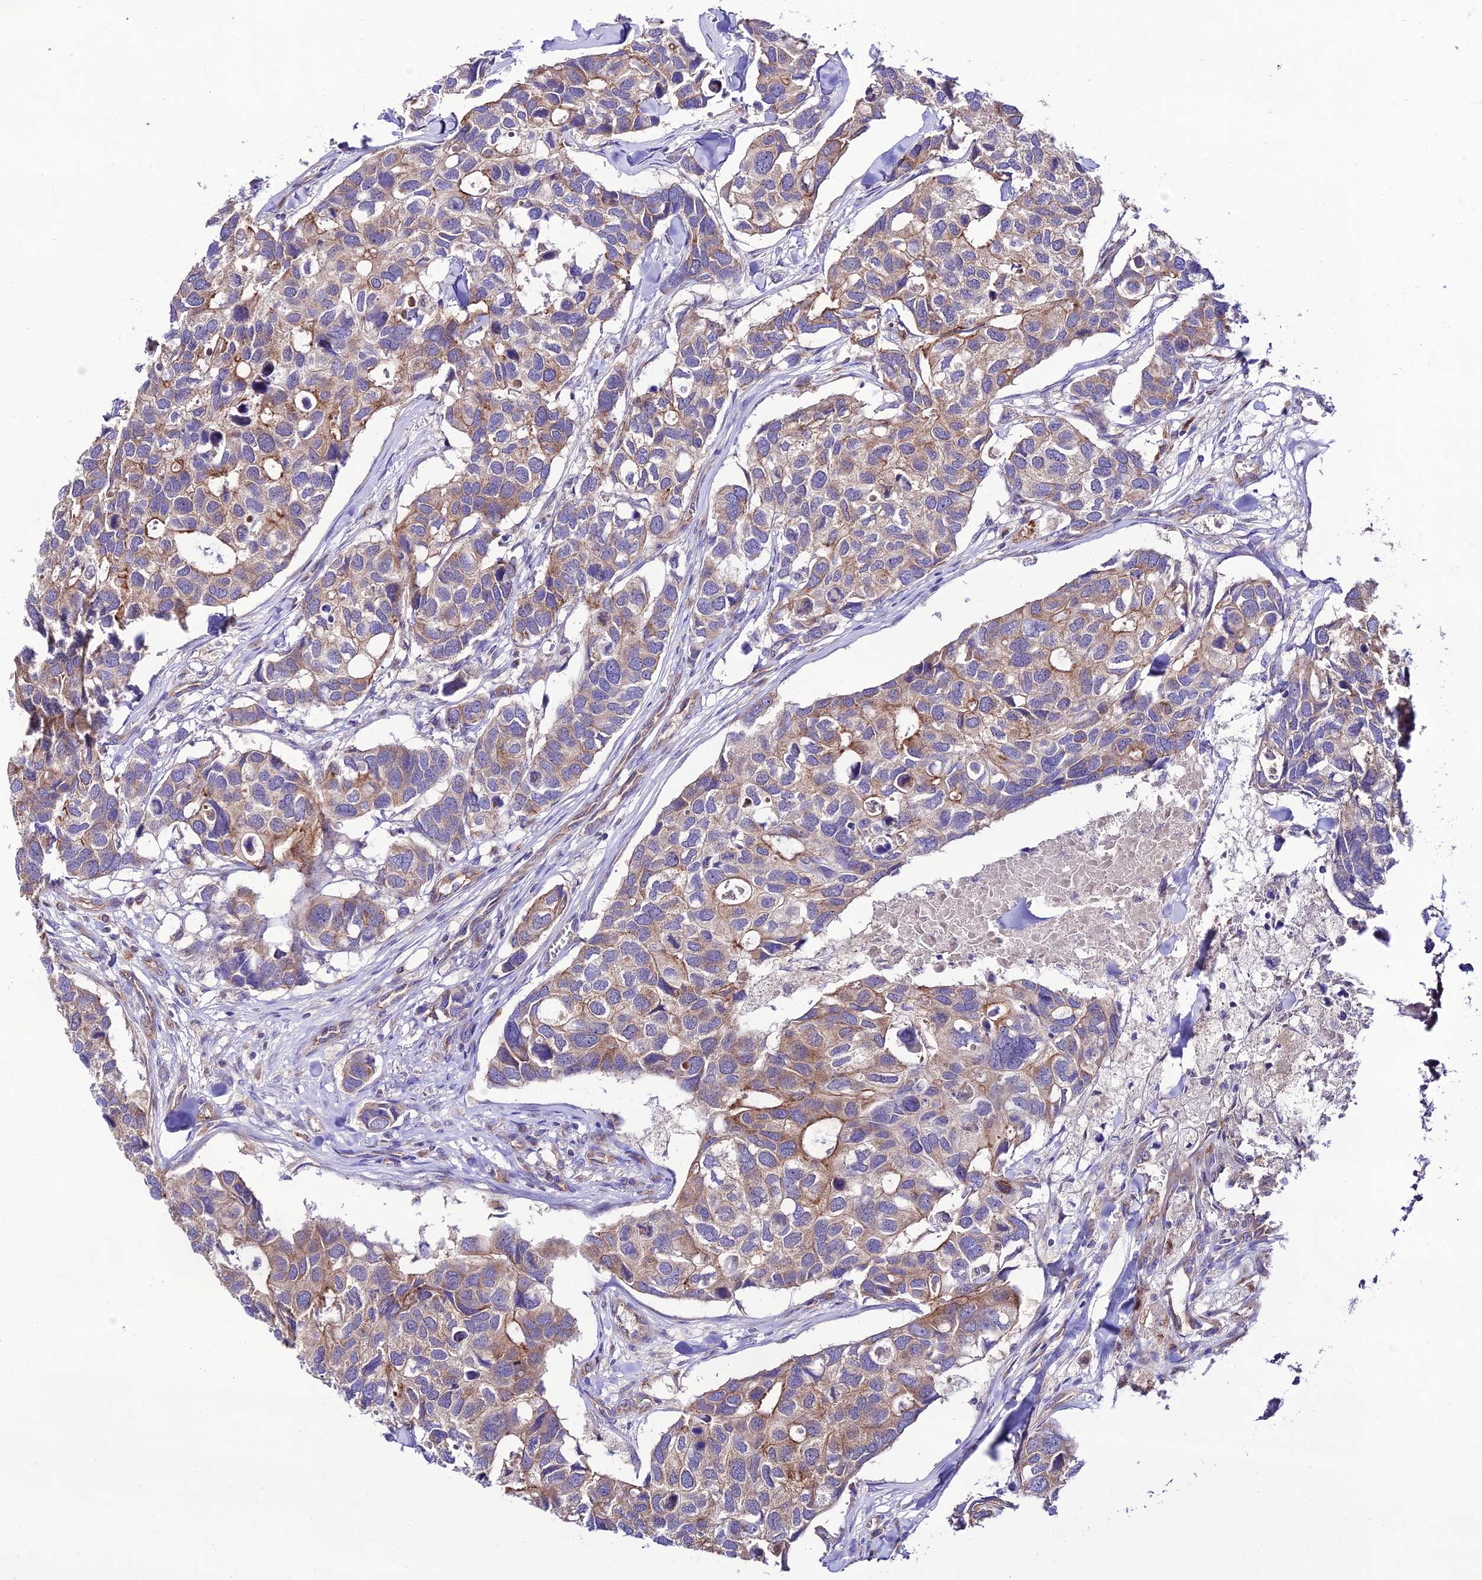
{"staining": {"intensity": "moderate", "quantity": "25%-75%", "location": "cytoplasmic/membranous"}, "tissue": "breast cancer", "cell_type": "Tumor cells", "image_type": "cancer", "snomed": [{"axis": "morphology", "description": "Duct carcinoma"}, {"axis": "topography", "description": "Breast"}], "caption": "Immunohistochemistry photomicrograph of neoplastic tissue: human invasive ductal carcinoma (breast) stained using immunohistochemistry (IHC) displays medium levels of moderate protein expression localized specifically in the cytoplasmic/membranous of tumor cells, appearing as a cytoplasmic/membranous brown color.", "gene": "LACTB2", "patient": {"sex": "female", "age": 83}}